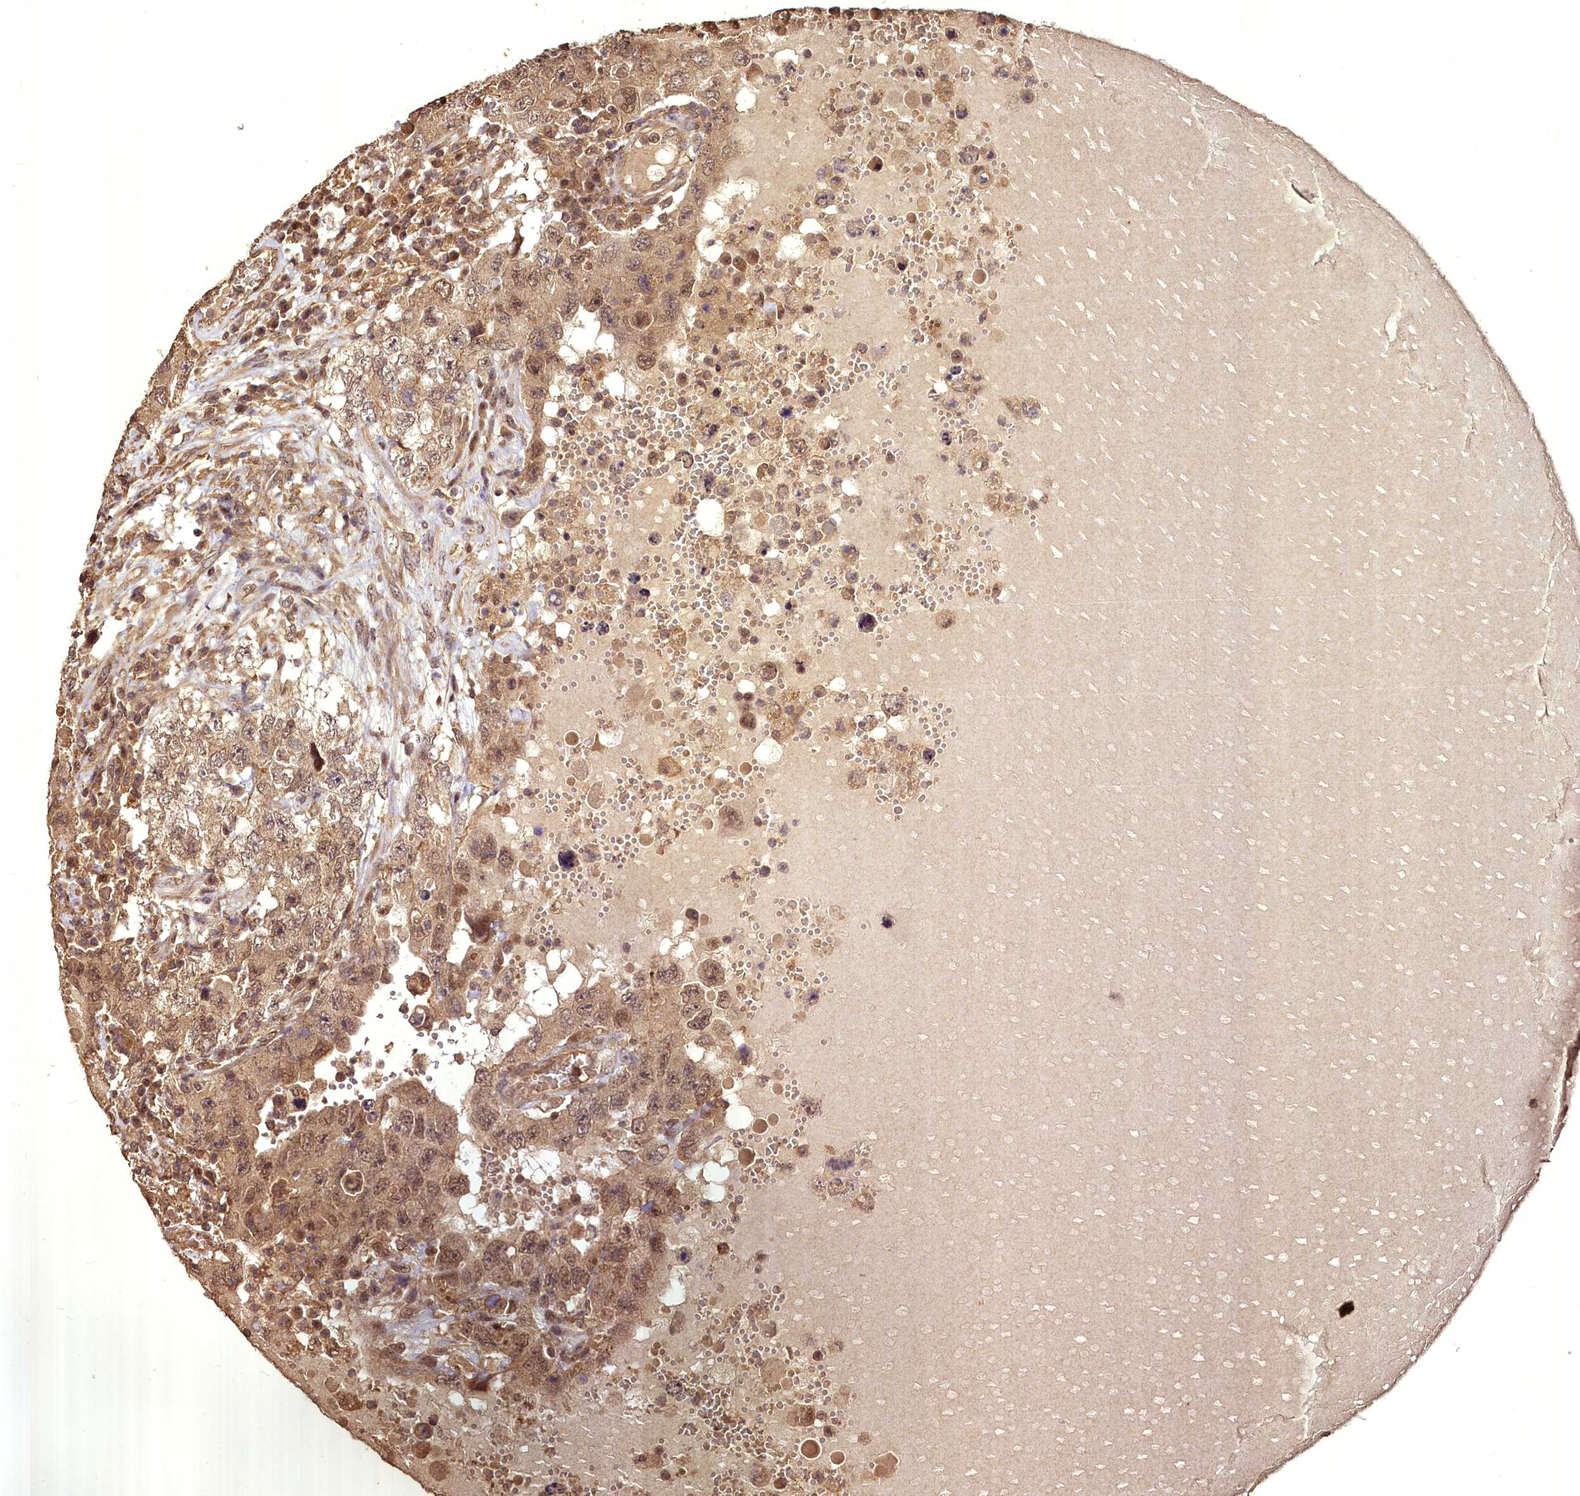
{"staining": {"intensity": "moderate", "quantity": ">75%", "location": "cytoplasmic/membranous,nuclear"}, "tissue": "testis cancer", "cell_type": "Tumor cells", "image_type": "cancer", "snomed": [{"axis": "morphology", "description": "Carcinoma, Embryonal, NOS"}, {"axis": "topography", "description": "Testis"}], "caption": "The image demonstrates immunohistochemical staining of embryonal carcinoma (testis). There is moderate cytoplasmic/membranous and nuclear expression is appreciated in approximately >75% of tumor cells.", "gene": "VPS51", "patient": {"sex": "male", "age": 26}}